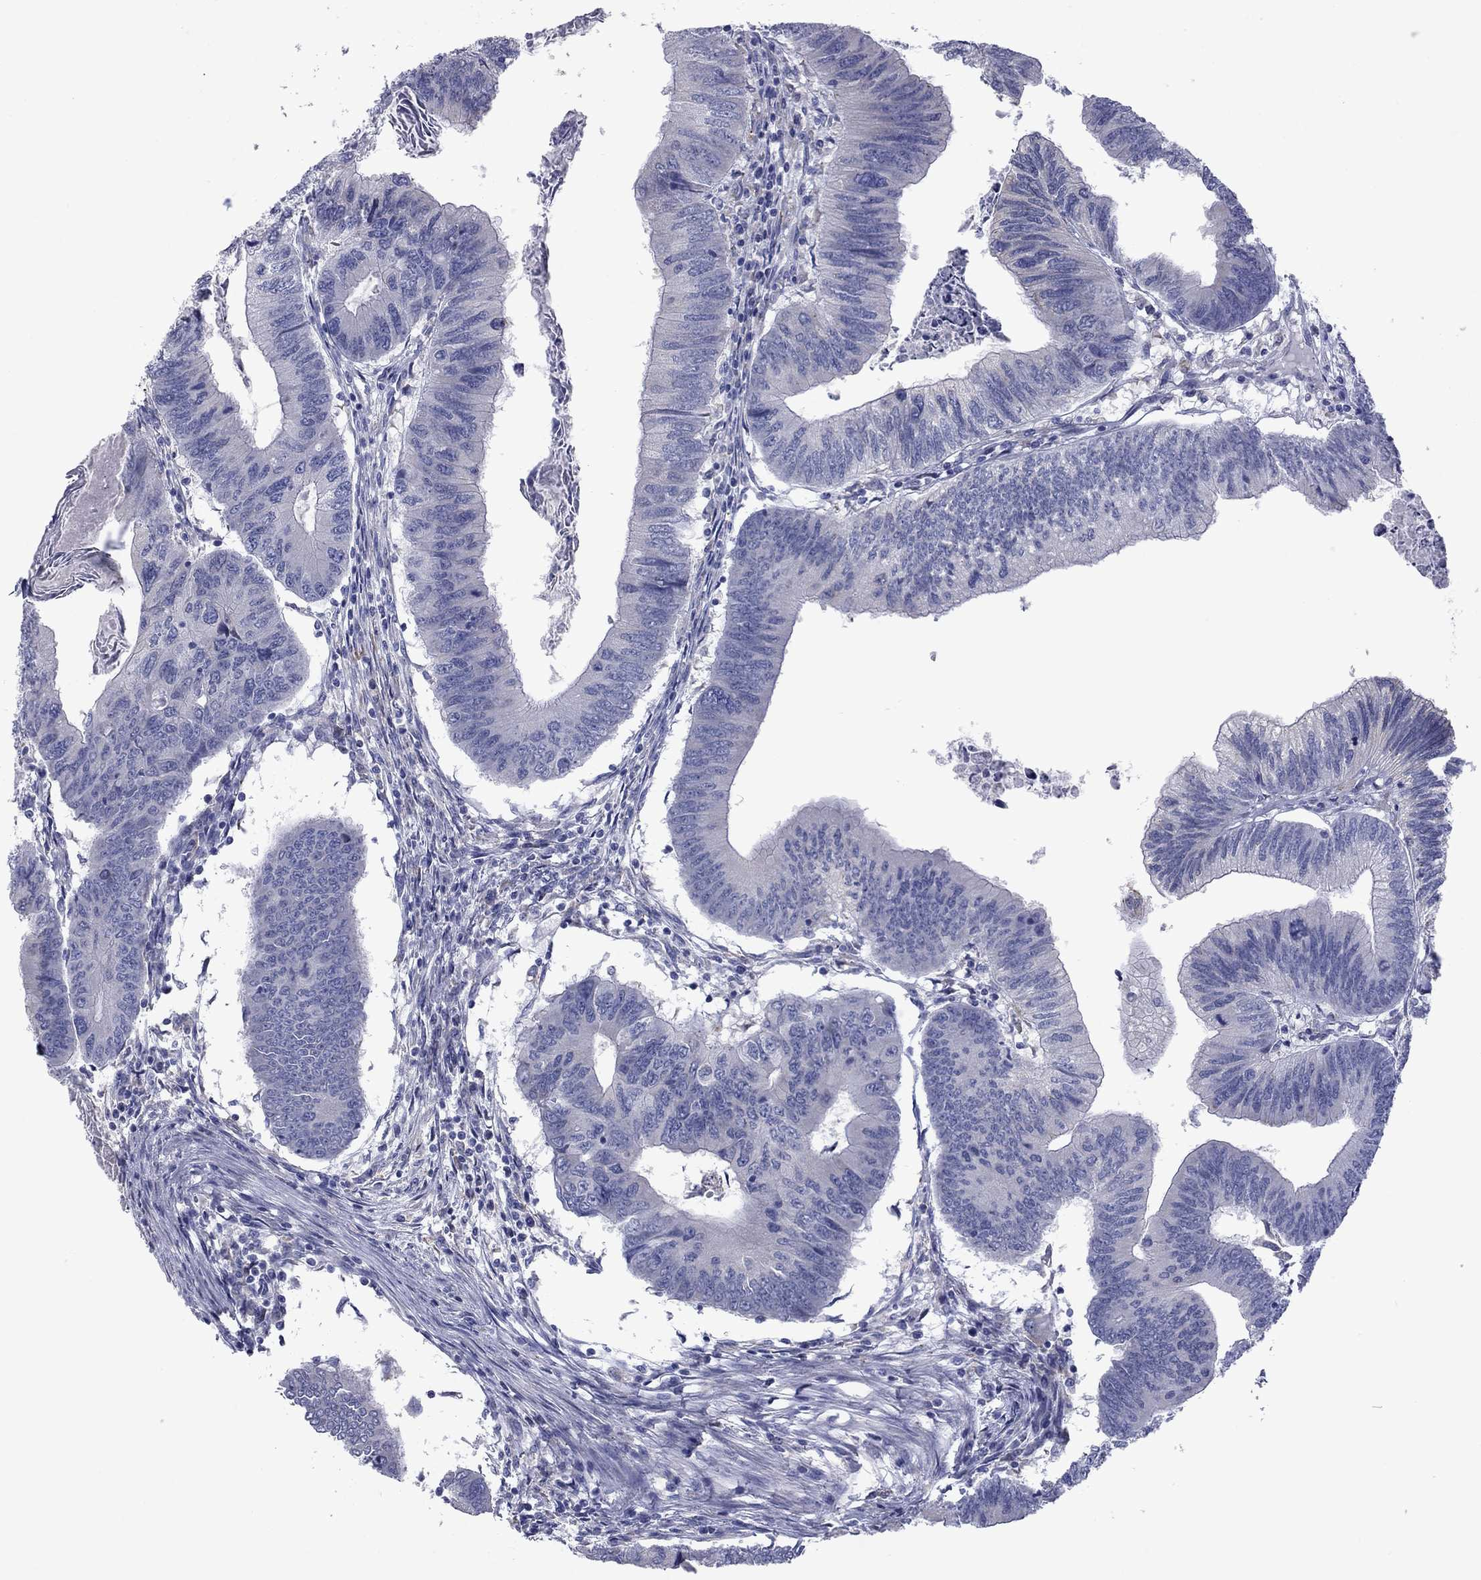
{"staining": {"intensity": "negative", "quantity": "none", "location": "none"}, "tissue": "colorectal cancer", "cell_type": "Tumor cells", "image_type": "cancer", "snomed": [{"axis": "morphology", "description": "Adenocarcinoma, NOS"}, {"axis": "topography", "description": "Colon"}], "caption": "Adenocarcinoma (colorectal) was stained to show a protein in brown. There is no significant staining in tumor cells.", "gene": "TMPRSS11A", "patient": {"sex": "male", "age": 53}}